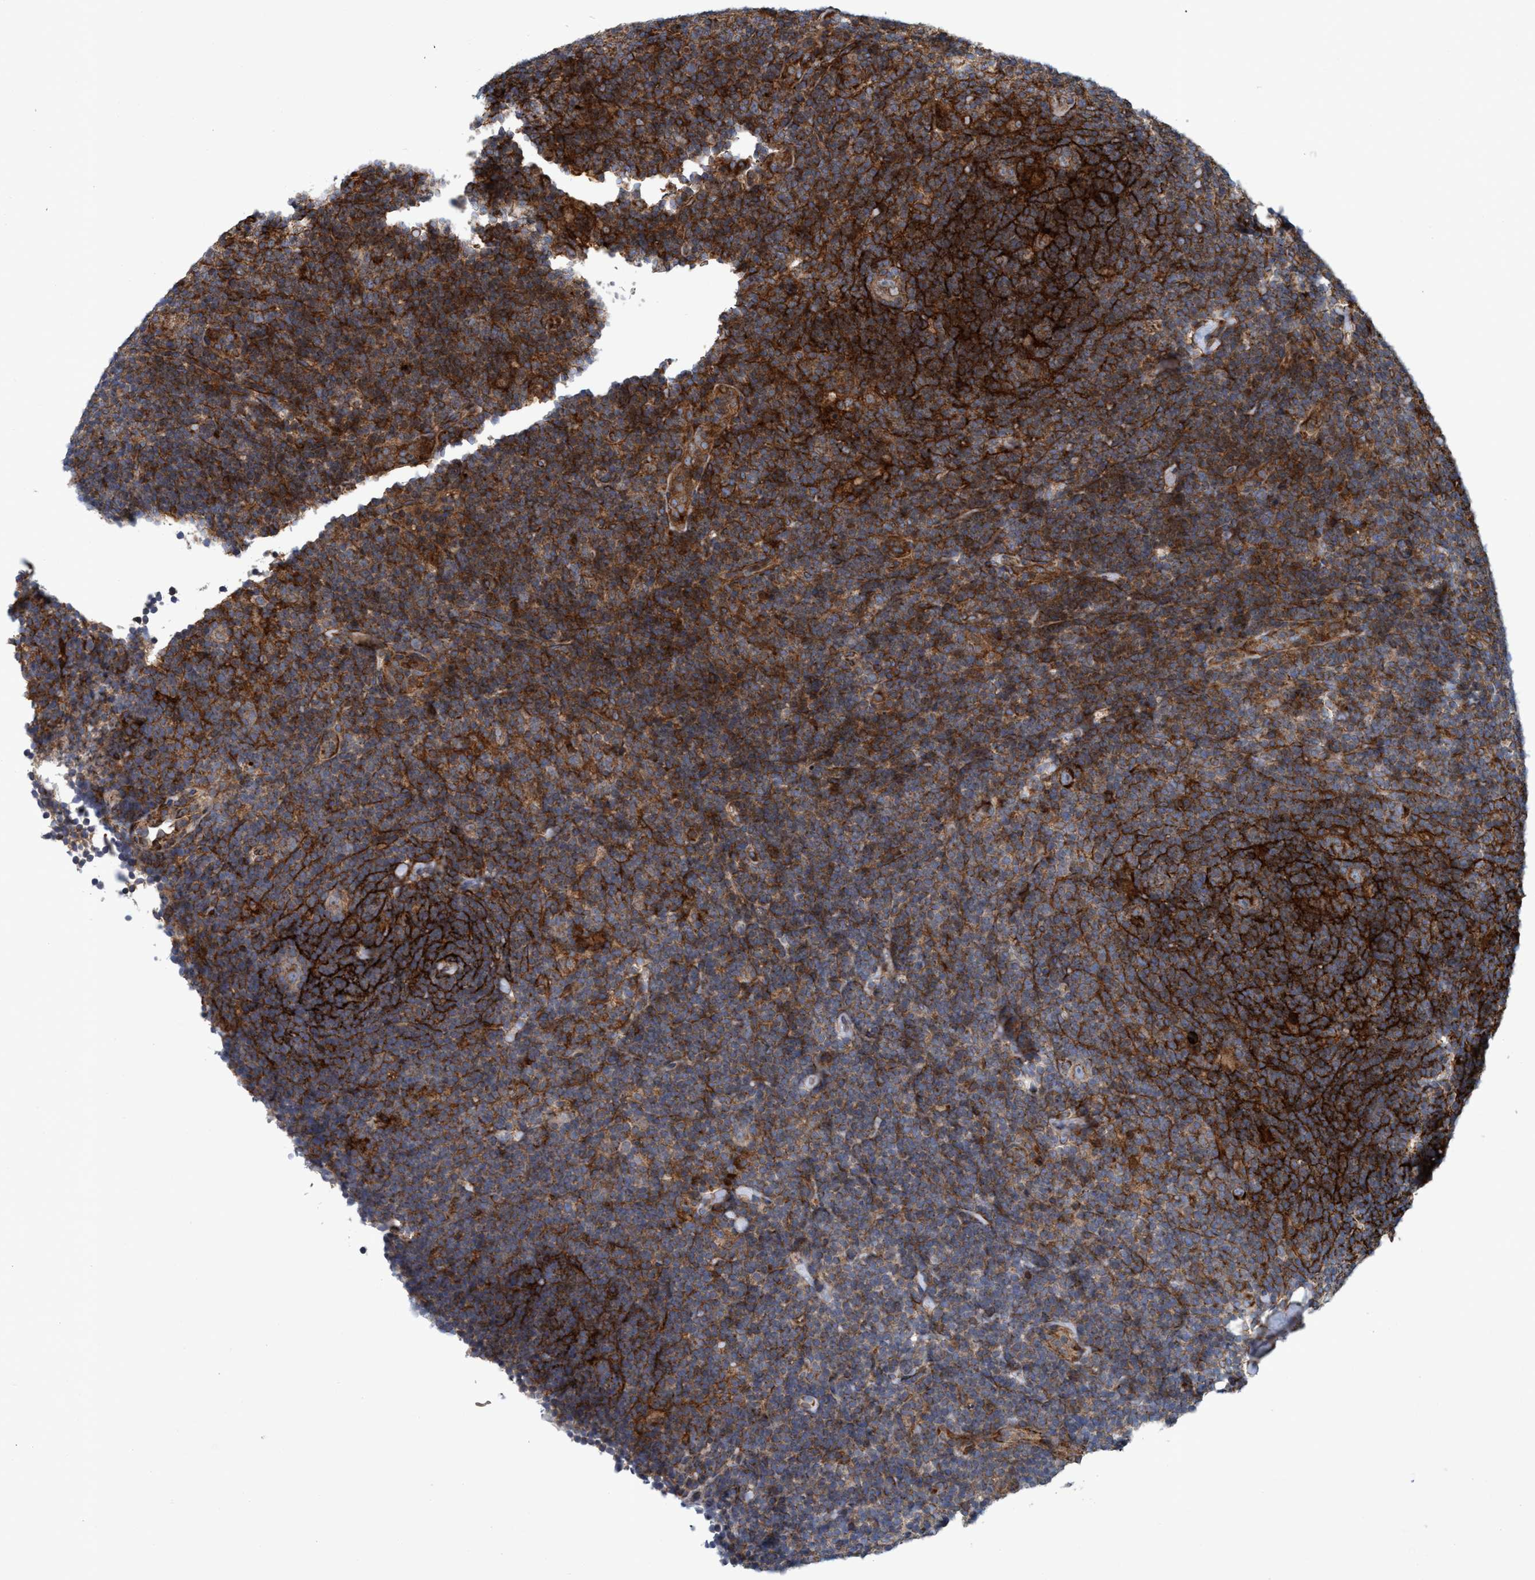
{"staining": {"intensity": "moderate", "quantity": ">75%", "location": "cytoplasmic/membranous"}, "tissue": "lymphoma", "cell_type": "Tumor cells", "image_type": "cancer", "snomed": [{"axis": "morphology", "description": "Hodgkin's disease, NOS"}, {"axis": "topography", "description": "Lymph node"}], "caption": "Human lymphoma stained with a brown dye displays moderate cytoplasmic/membranous positive expression in approximately >75% of tumor cells.", "gene": "SLC16A3", "patient": {"sex": "female", "age": 57}}